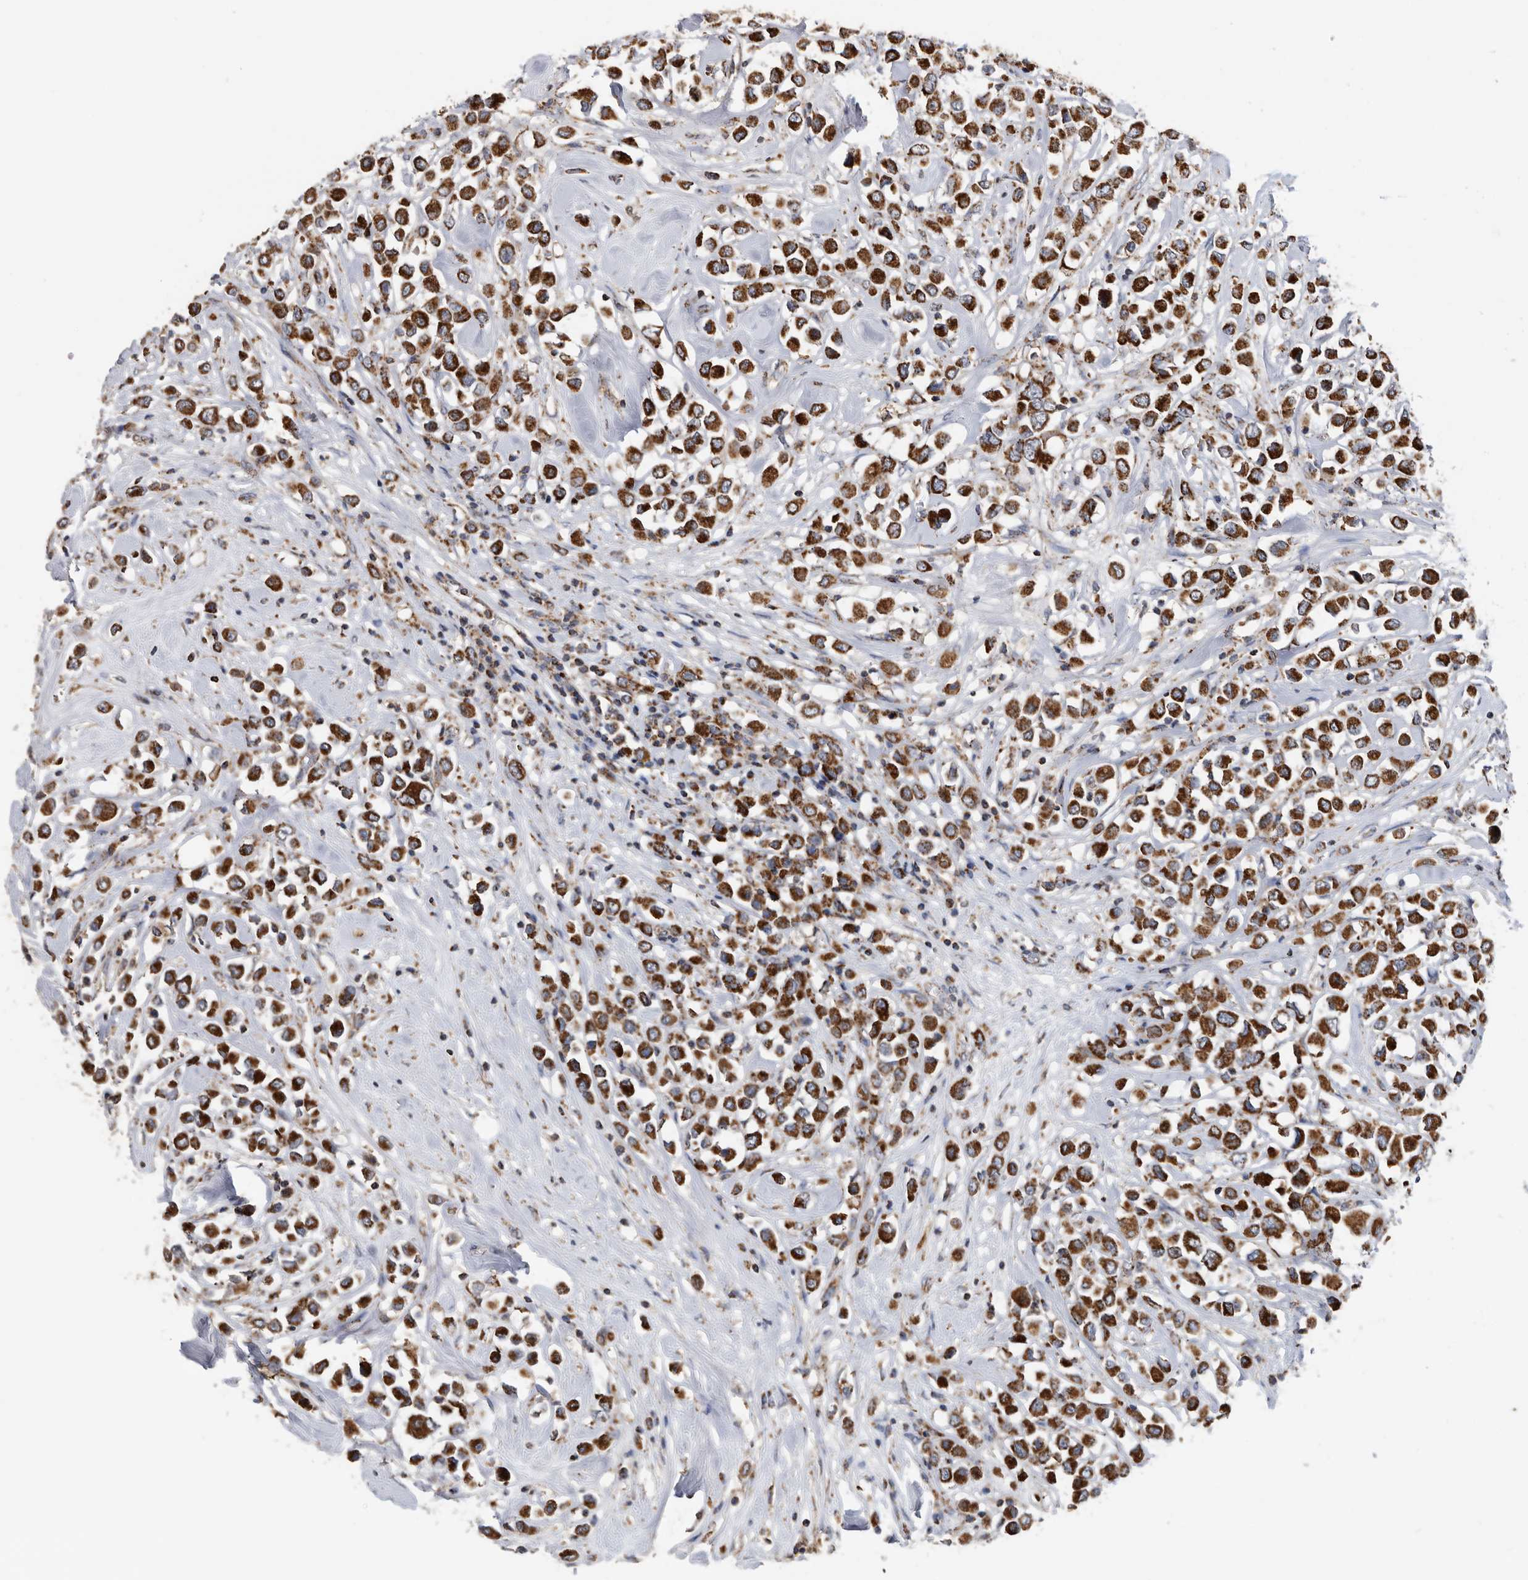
{"staining": {"intensity": "strong", "quantity": ">75%", "location": "cytoplasmic/membranous"}, "tissue": "breast cancer", "cell_type": "Tumor cells", "image_type": "cancer", "snomed": [{"axis": "morphology", "description": "Duct carcinoma"}, {"axis": "topography", "description": "Breast"}], "caption": "Immunohistochemistry (IHC) (DAB) staining of human breast cancer (invasive ductal carcinoma) shows strong cytoplasmic/membranous protein positivity in approximately >75% of tumor cells.", "gene": "WFDC1", "patient": {"sex": "female", "age": 61}}